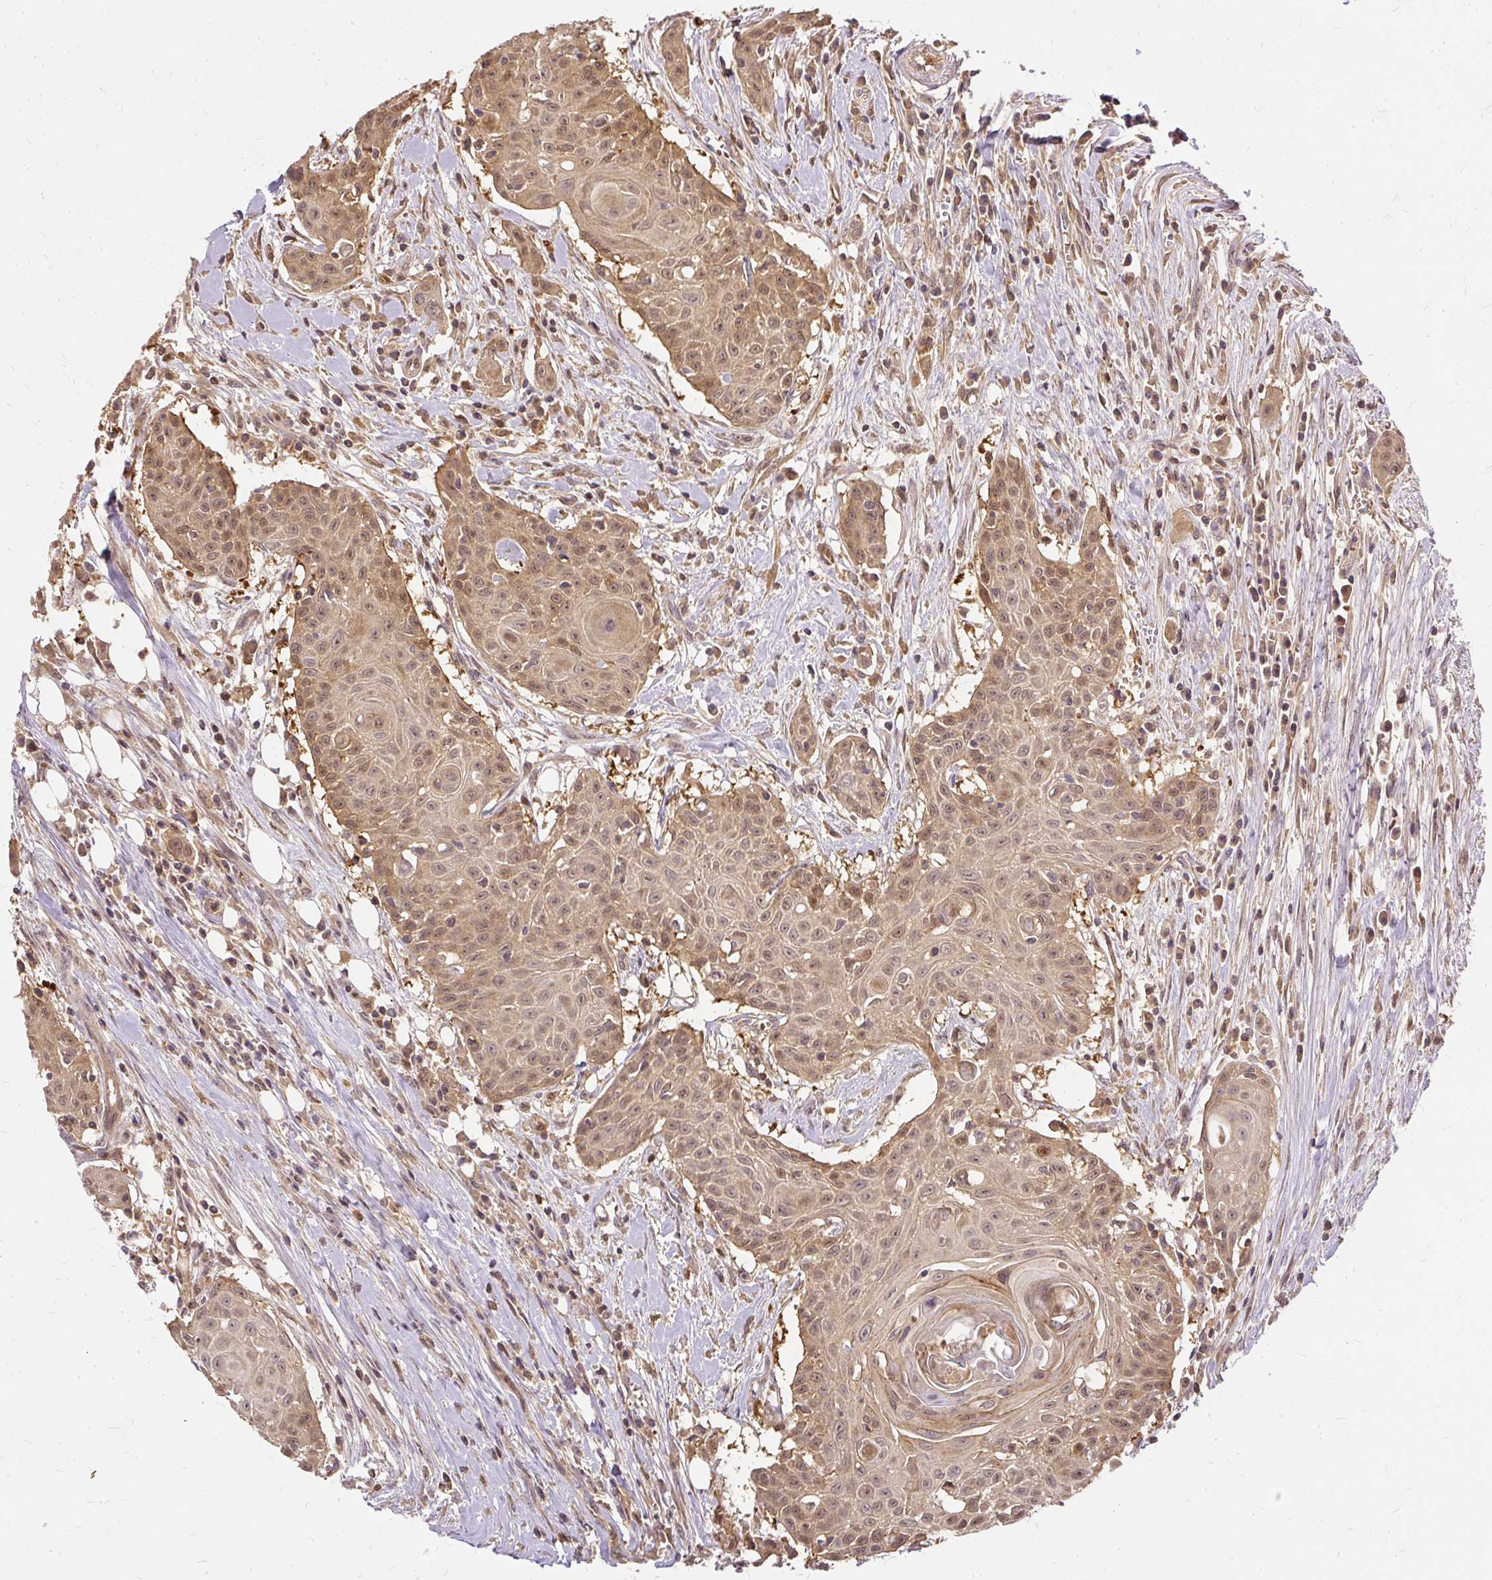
{"staining": {"intensity": "moderate", "quantity": ">75%", "location": "cytoplasmic/membranous,nuclear"}, "tissue": "head and neck cancer", "cell_type": "Tumor cells", "image_type": "cancer", "snomed": [{"axis": "morphology", "description": "Squamous cell carcinoma, NOS"}, {"axis": "topography", "description": "Lymph node"}, {"axis": "topography", "description": "Salivary gland"}, {"axis": "topography", "description": "Head-Neck"}], "caption": "Protein staining of head and neck cancer (squamous cell carcinoma) tissue exhibits moderate cytoplasmic/membranous and nuclear positivity in about >75% of tumor cells.", "gene": "AP5S1", "patient": {"sex": "female", "age": 74}}